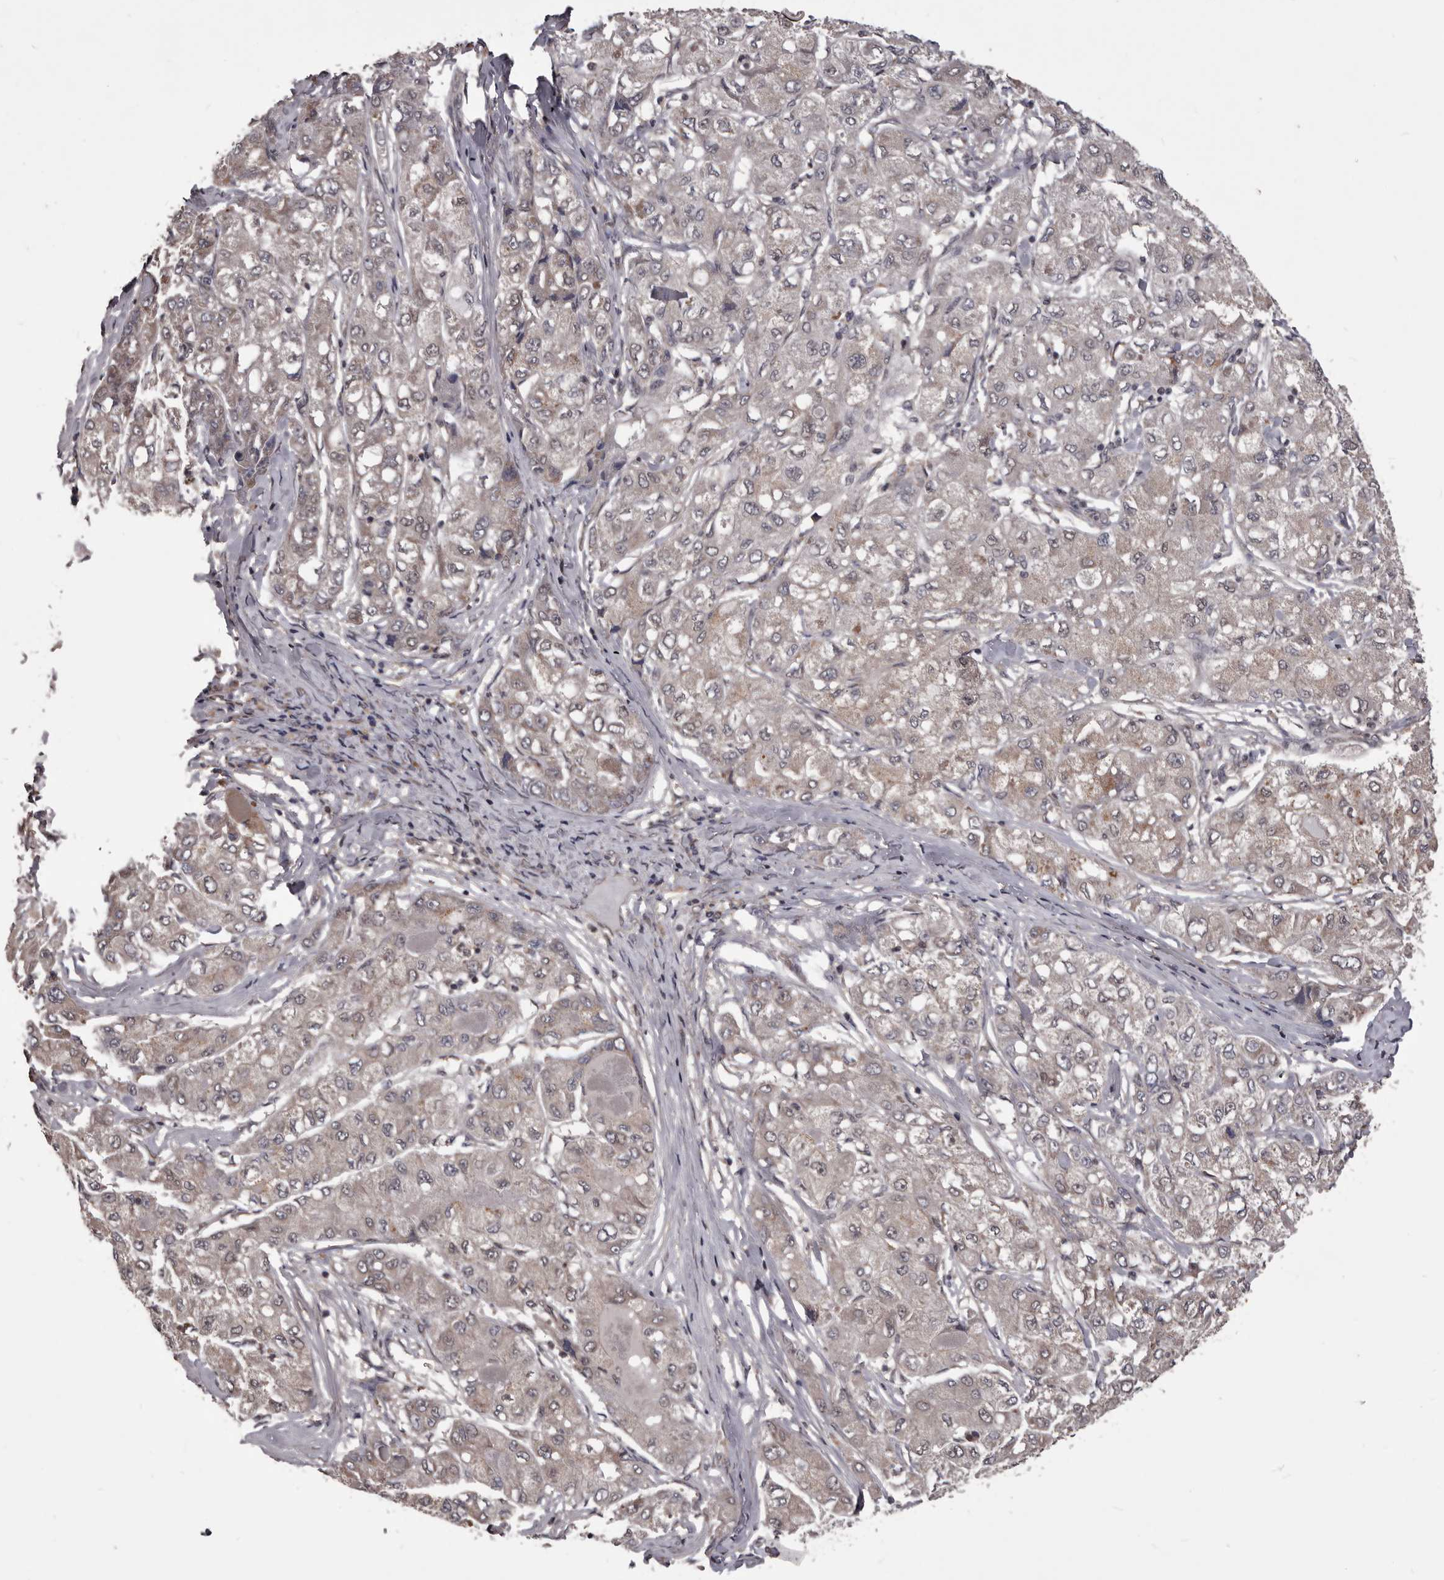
{"staining": {"intensity": "weak", "quantity": "<25%", "location": "cytoplasmic/membranous"}, "tissue": "liver cancer", "cell_type": "Tumor cells", "image_type": "cancer", "snomed": [{"axis": "morphology", "description": "Carcinoma, Hepatocellular, NOS"}, {"axis": "topography", "description": "Liver"}], "caption": "This histopathology image is of hepatocellular carcinoma (liver) stained with immunohistochemistry (IHC) to label a protein in brown with the nuclei are counter-stained blue. There is no expression in tumor cells.", "gene": "CELF3", "patient": {"sex": "male", "age": 80}}